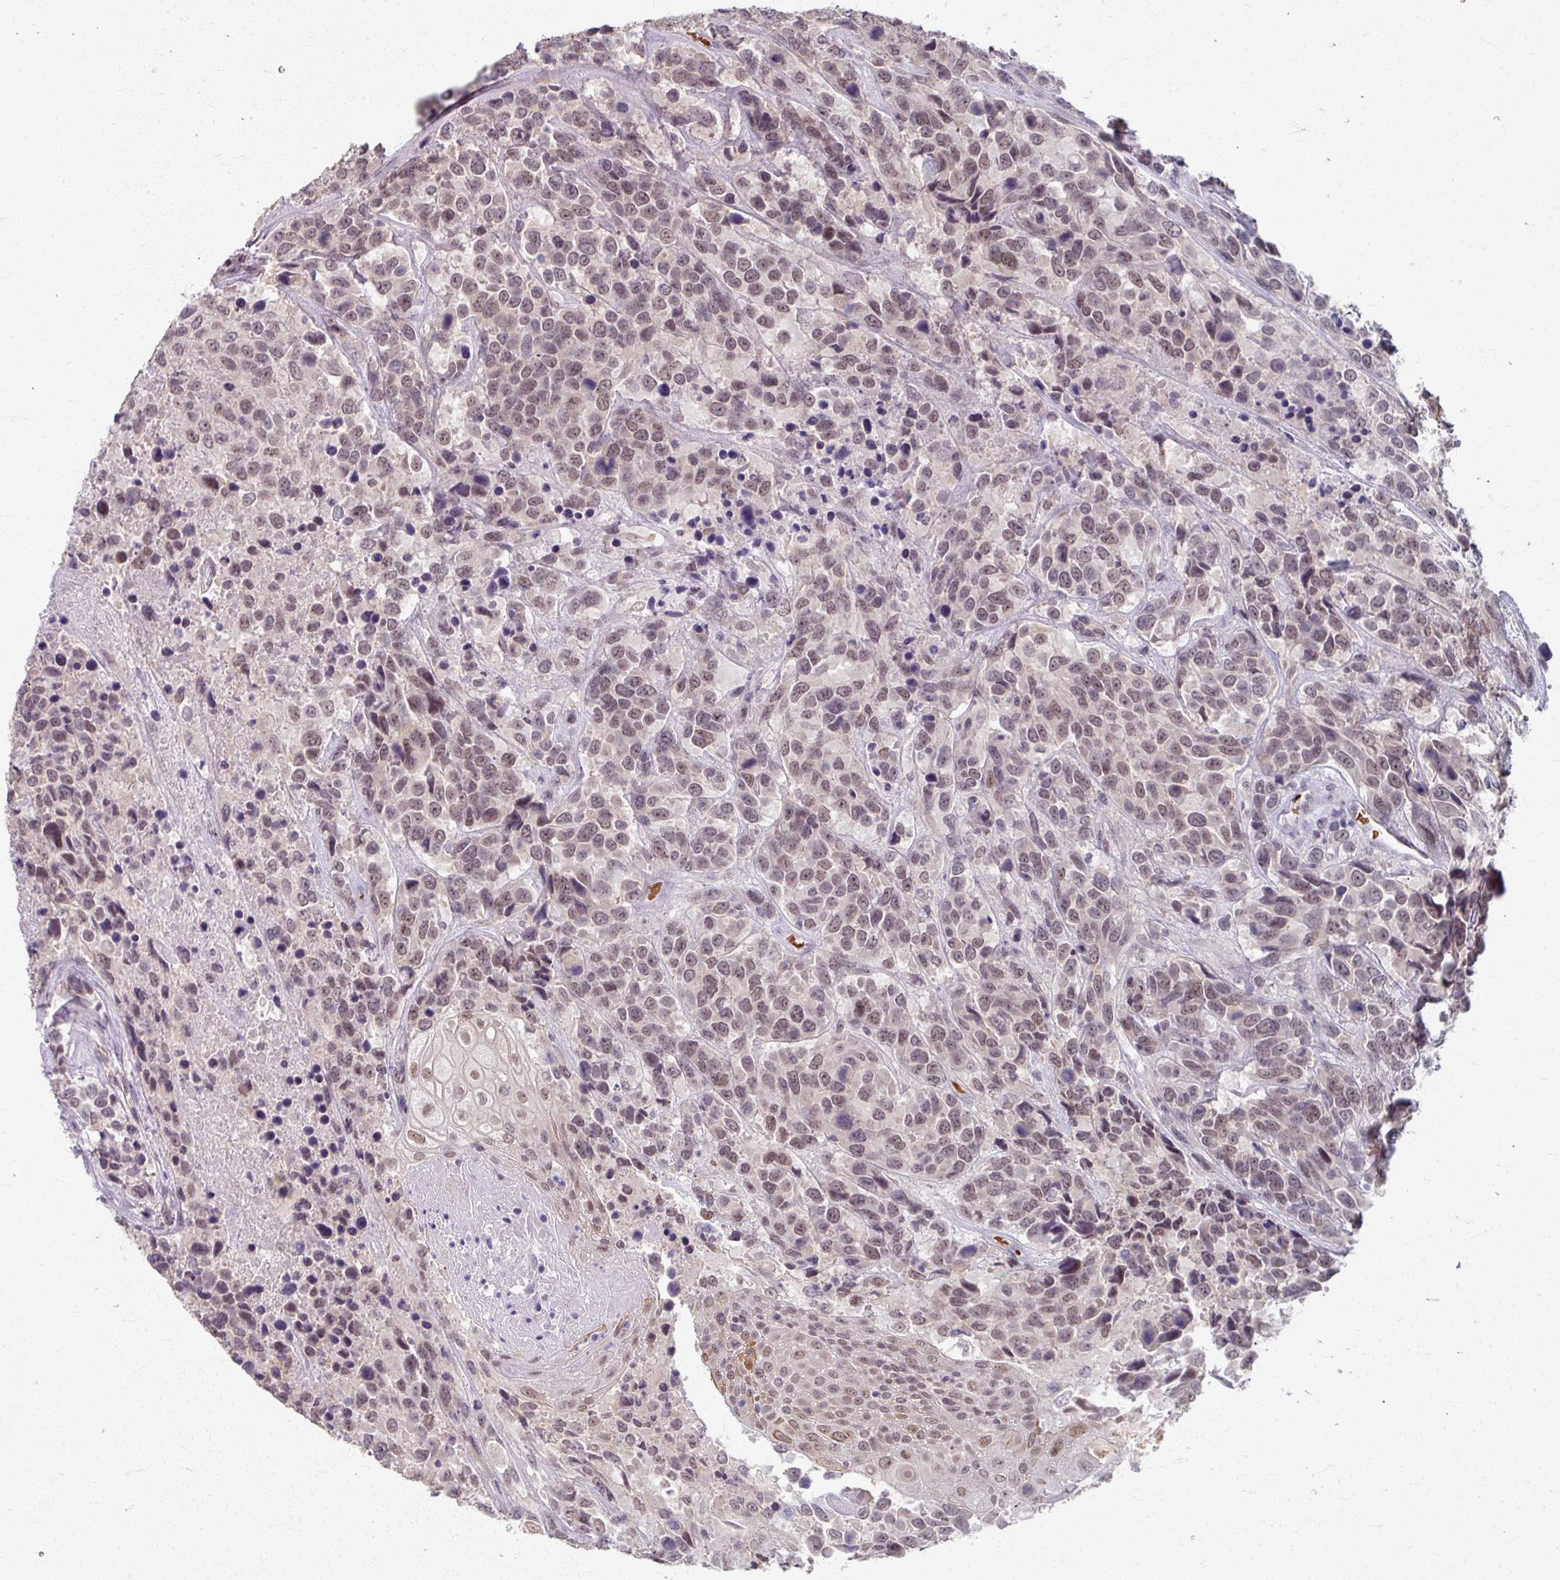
{"staining": {"intensity": "moderate", "quantity": ">75%", "location": "nuclear"}, "tissue": "urothelial cancer", "cell_type": "Tumor cells", "image_type": "cancer", "snomed": [{"axis": "morphology", "description": "Urothelial carcinoma, High grade"}, {"axis": "topography", "description": "Urinary bladder"}], "caption": "This is an image of immunohistochemistry staining of urothelial cancer, which shows moderate positivity in the nuclear of tumor cells.", "gene": "KMT5C", "patient": {"sex": "female", "age": 70}}